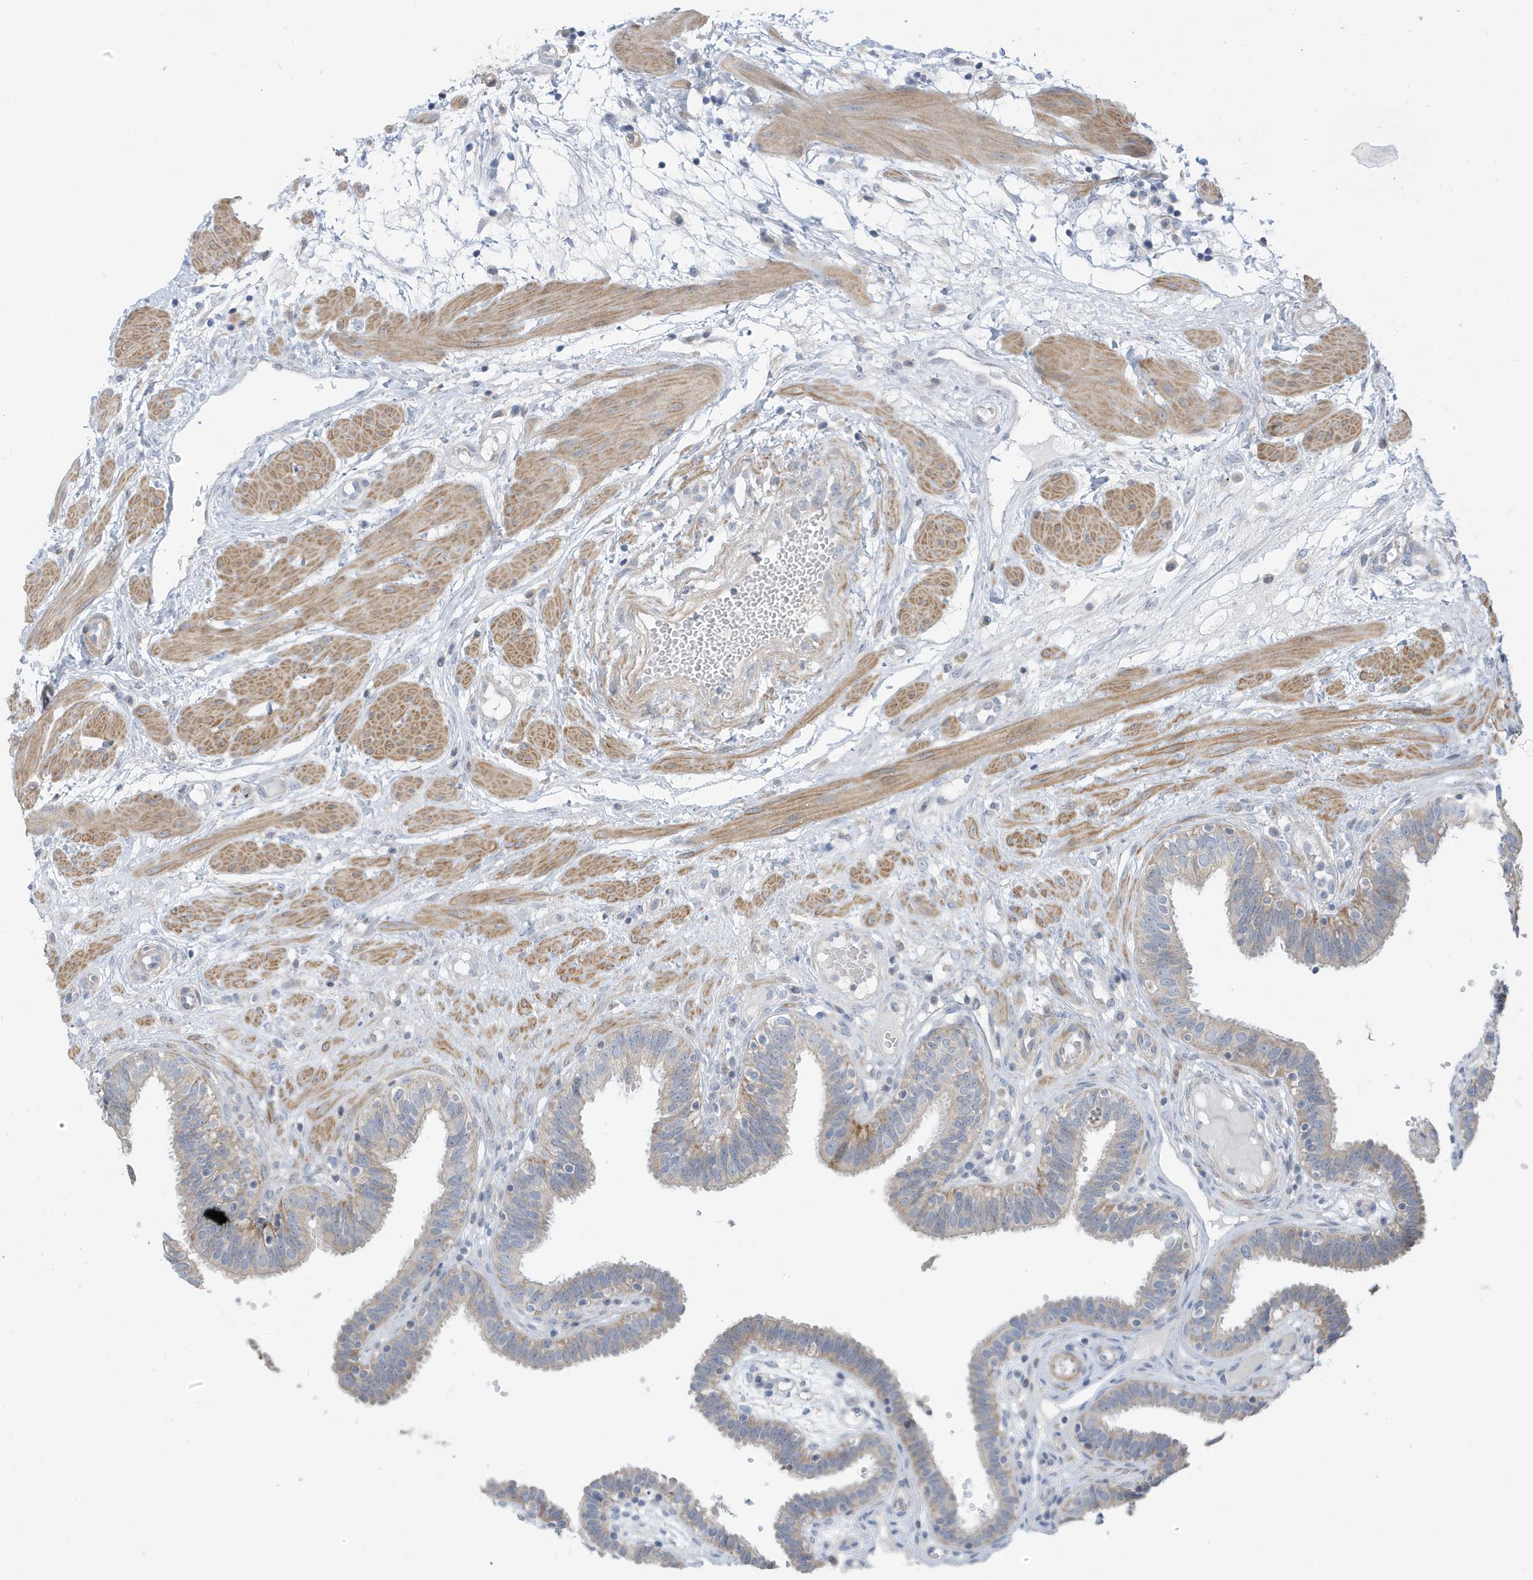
{"staining": {"intensity": "weak", "quantity": "25%-75%", "location": "cytoplasmic/membranous"}, "tissue": "fallopian tube", "cell_type": "Glandular cells", "image_type": "normal", "snomed": [{"axis": "morphology", "description": "Normal tissue, NOS"}, {"axis": "topography", "description": "Fallopian tube"}, {"axis": "topography", "description": "Placenta"}], "caption": "This micrograph reveals immunohistochemistry staining of unremarkable human fallopian tube, with low weak cytoplasmic/membranous staining in about 25%-75% of glandular cells.", "gene": "ATP13A5", "patient": {"sex": "female", "age": 32}}